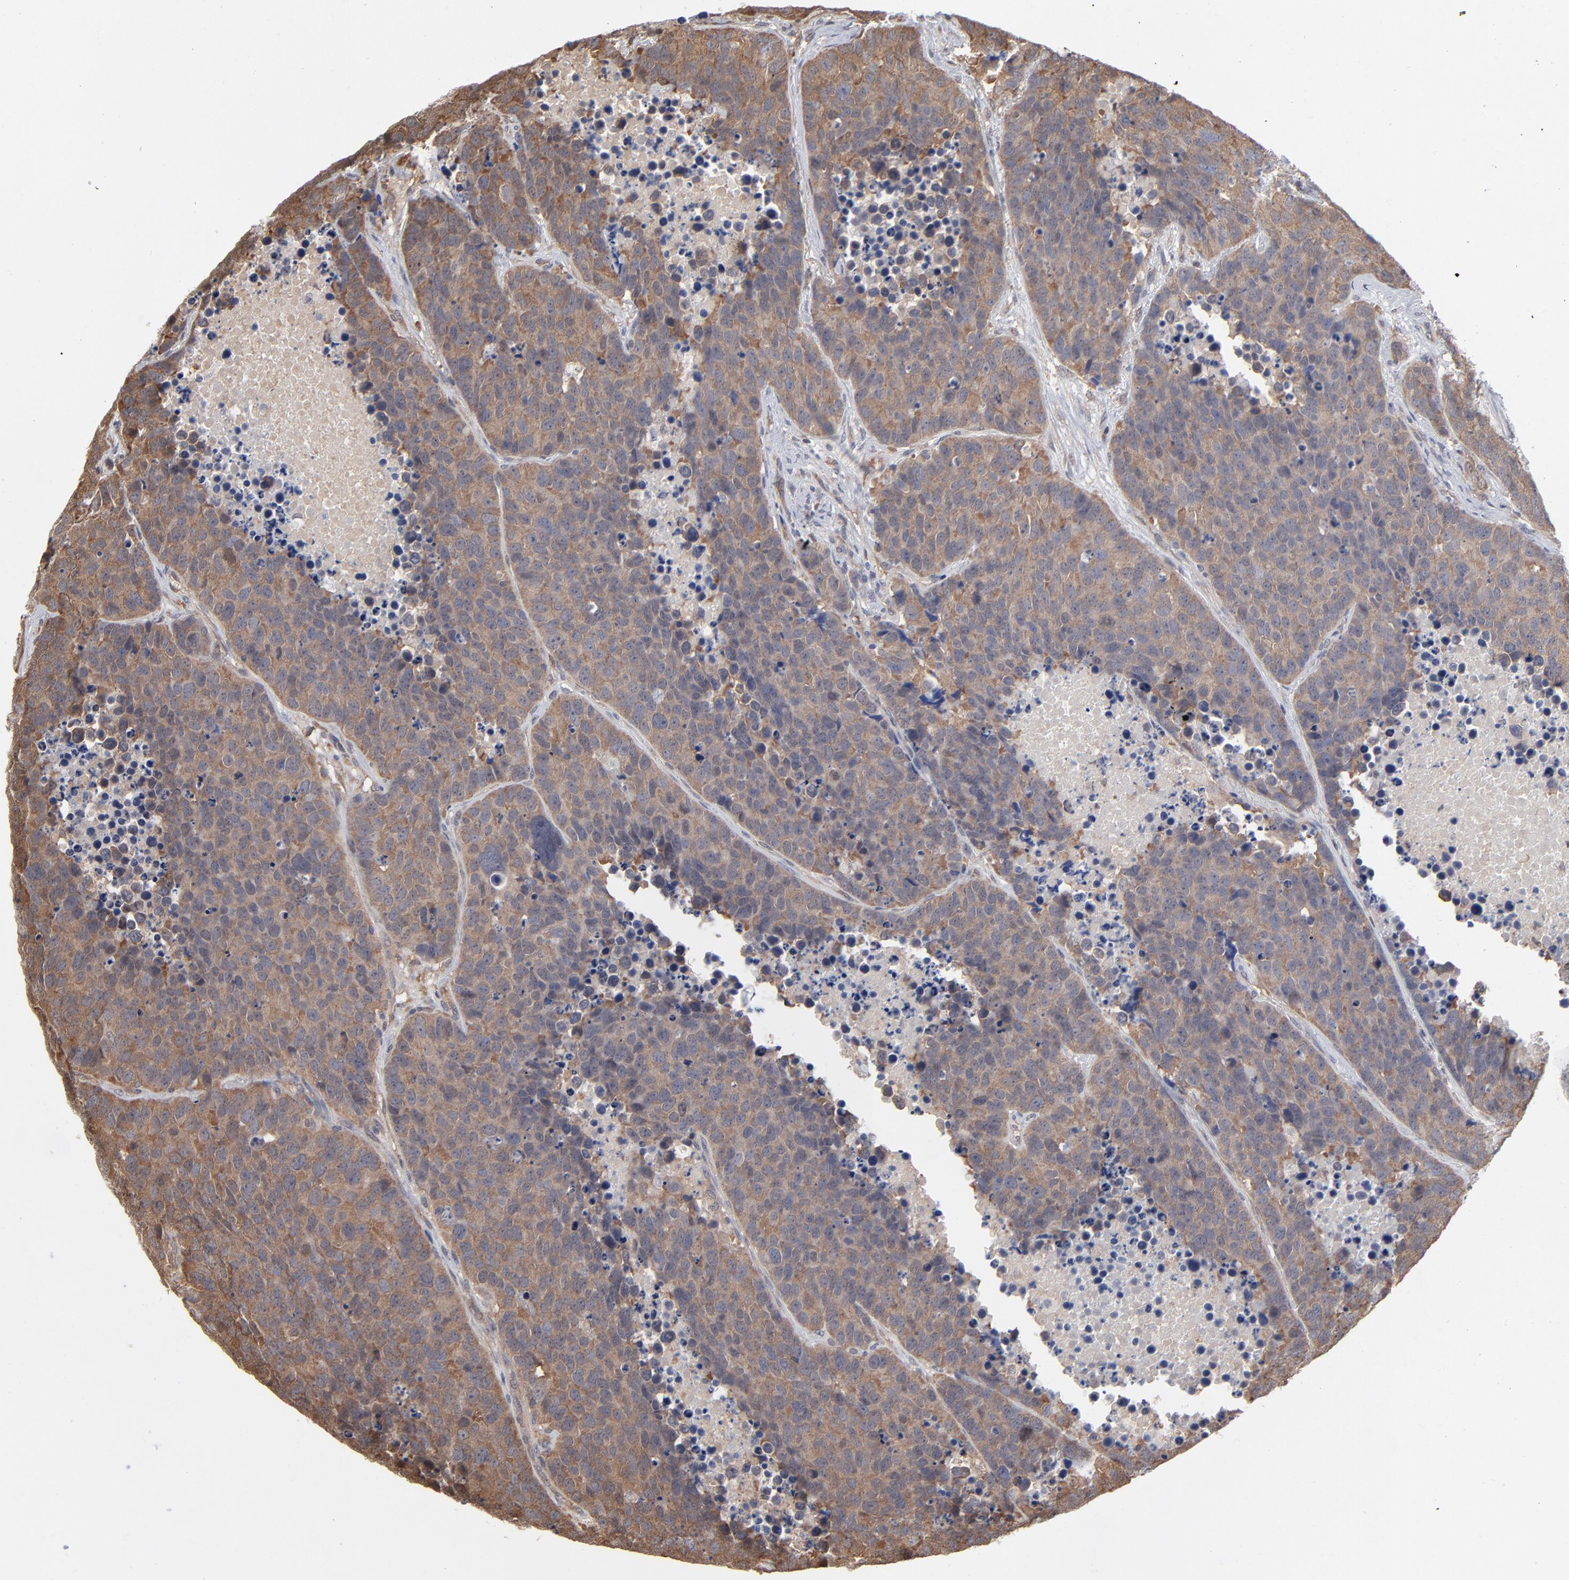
{"staining": {"intensity": "moderate", "quantity": ">75%", "location": "cytoplasmic/membranous"}, "tissue": "carcinoid", "cell_type": "Tumor cells", "image_type": "cancer", "snomed": [{"axis": "morphology", "description": "Carcinoid, malignant, NOS"}, {"axis": "topography", "description": "Lung"}], "caption": "Human carcinoid stained for a protein (brown) displays moderate cytoplasmic/membranous positive staining in about >75% of tumor cells.", "gene": "MAP2K1", "patient": {"sex": "male", "age": 60}}